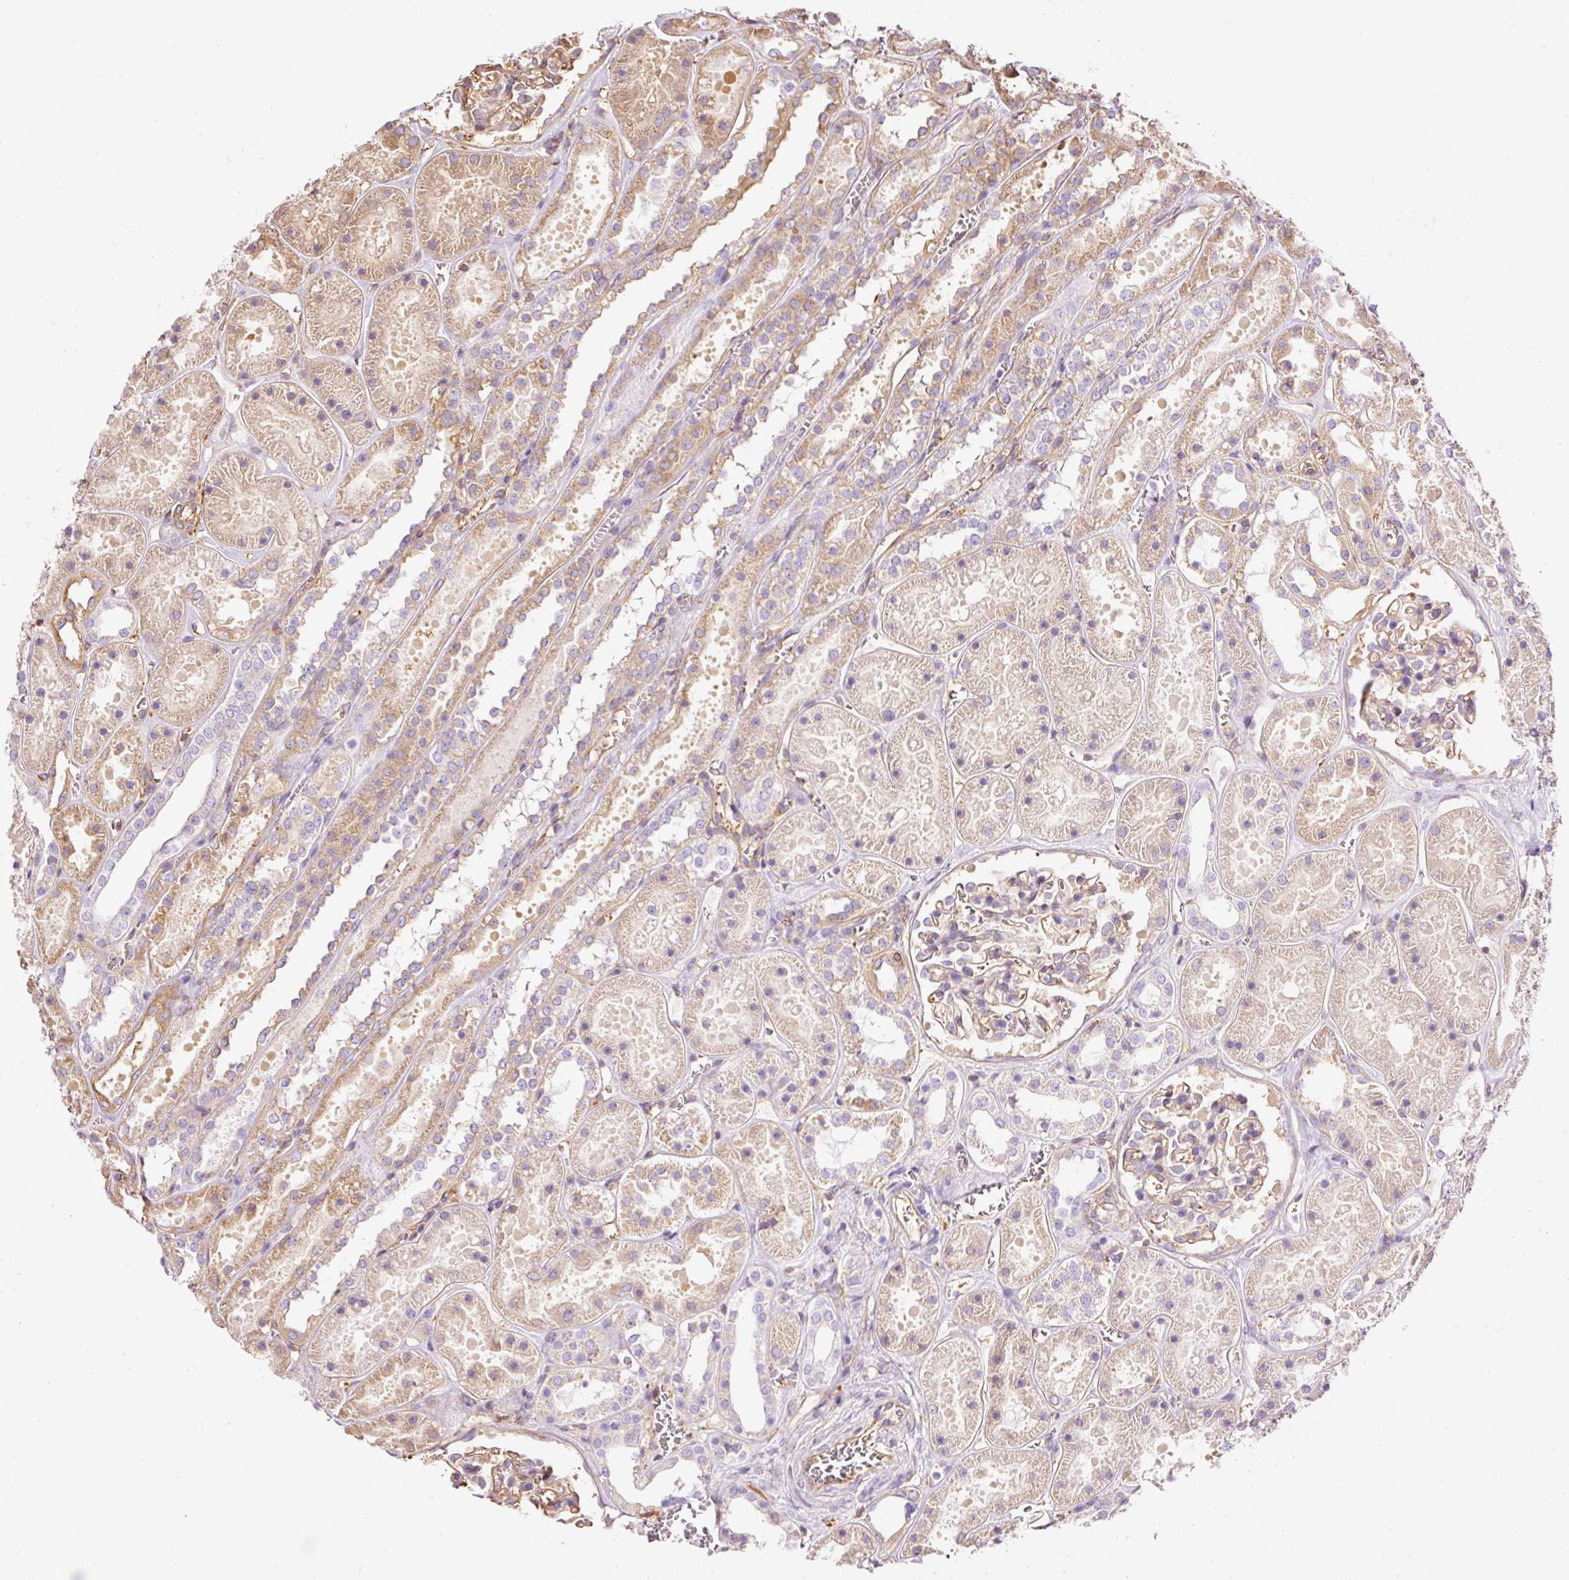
{"staining": {"intensity": "weak", "quantity": "25%-75%", "location": "cytoplasmic/membranous"}, "tissue": "kidney", "cell_type": "Cells in glomeruli", "image_type": "normal", "snomed": [{"axis": "morphology", "description": "Normal tissue, NOS"}, {"axis": "topography", "description": "Kidney"}], "caption": "This histopathology image displays unremarkable kidney stained with immunohistochemistry (IHC) to label a protein in brown. The cytoplasmic/membranous of cells in glomeruli show weak positivity for the protein. Nuclei are counter-stained blue.", "gene": "ENSG00000249624", "patient": {"sex": "female", "age": 41}}